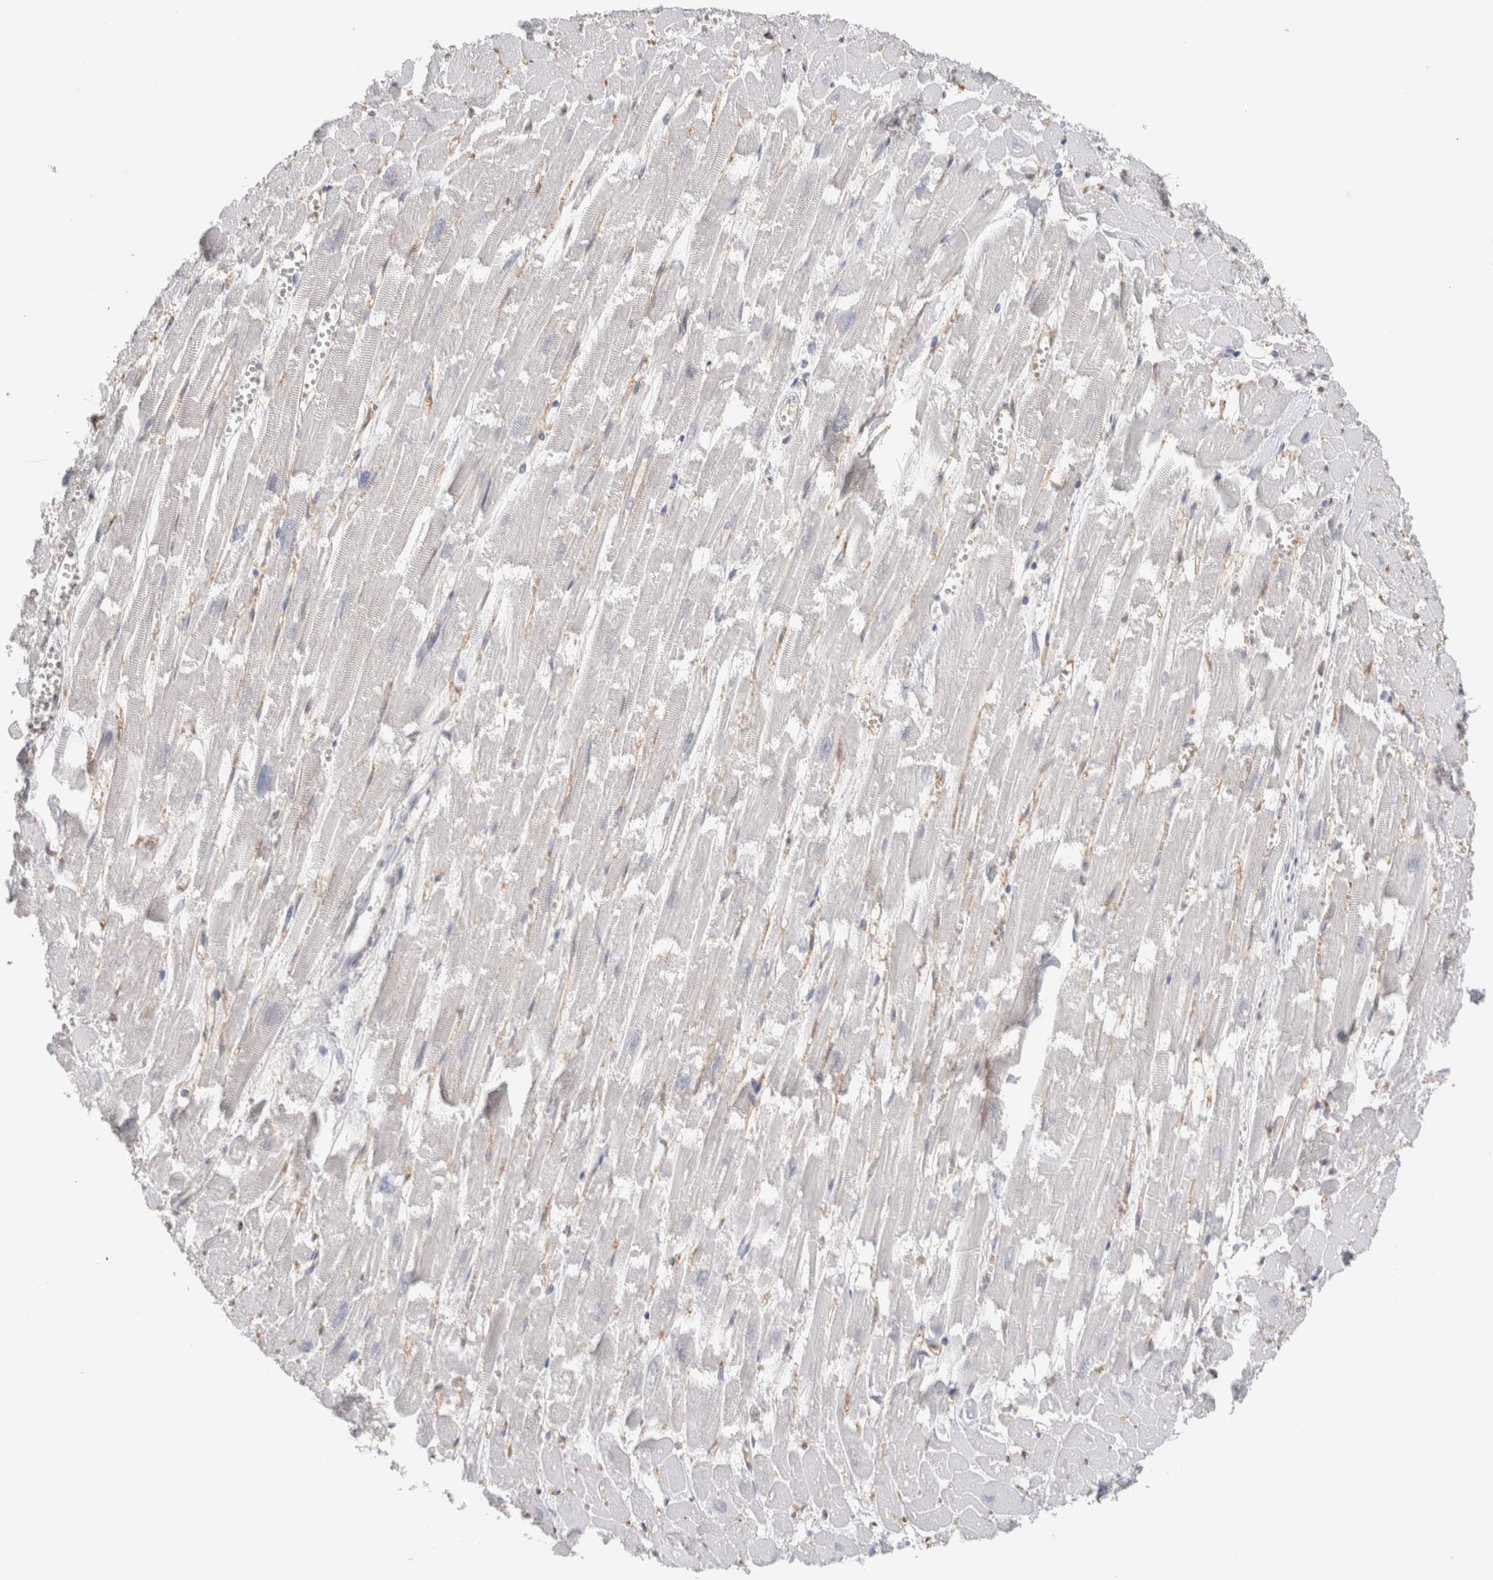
{"staining": {"intensity": "weak", "quantity": "<25%", "location": "cytoplasmic/membranous"}, "tissue": "heart muscle", "cell_type": "Cardiomyocytes", "image_type": "normal", "snomed": [{"axis": "morphology", "description": "Normal tissue, NOS"}, {"axis": "topography", "description": "Heart"}], "caption": "This is an immunohistochemistry (IHC) histopathology image of normal heart muscle. There is no staining in cardiomyocytes.", "gene": "CAPN2", "patient": {"sex": "male", "age": 54}}